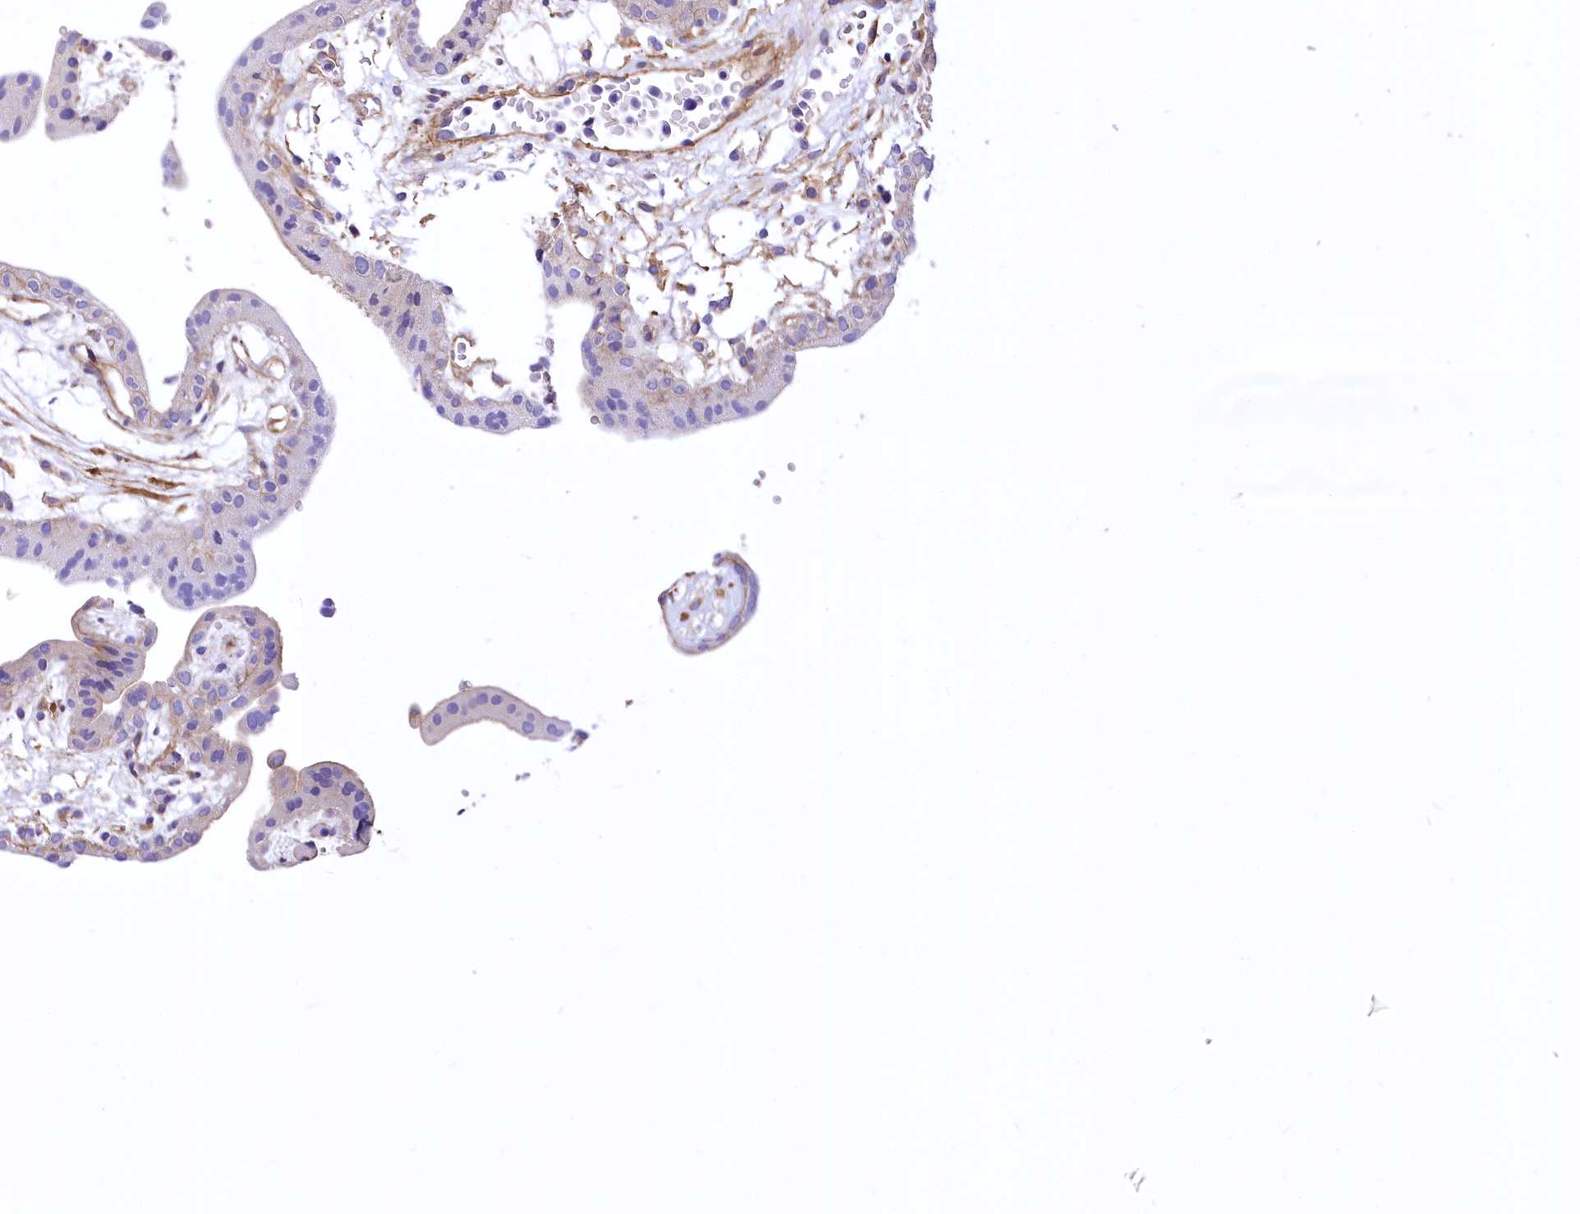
{"staining": {"intensity": "moderate", "quantity": "25%-75%", "location": "cytoplasmic/membranous"}, "tissue": "placenta", "cell_type": "Decidual cells", "image_type": "normal", "snomed": [{"axis": "morphology", "description": "Normal tissue, NOS"}, {"axis": "topography", "description": "Placenta"}], "caption": "Unremarkable placenta shows moderate cytoplasmic/membranous expression in about 25%-75% of decidual cells The staining was performed using DAB (3,3'-diaminobenzidine), with brown indicating positive protein expression. Nuclei are stained blue with hematoxylin..", "gene": "DPP3", "patient": {"sex": "female", "age": 18}}